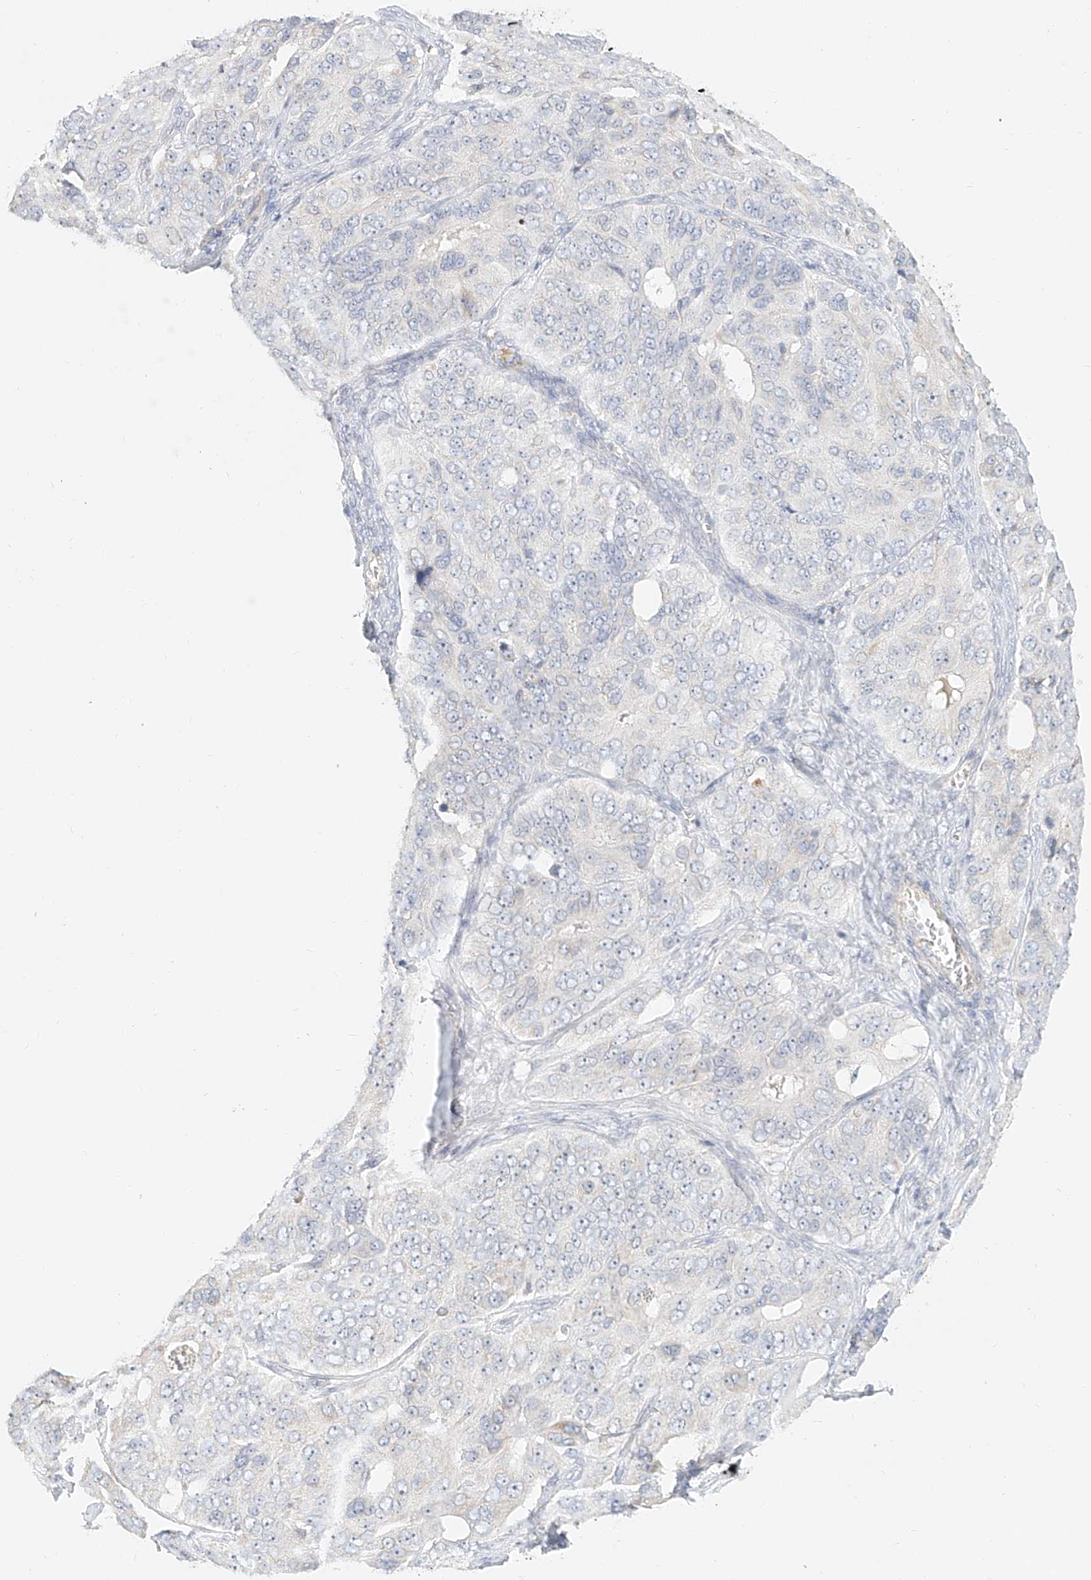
{"staining": {"intensity": "negative", "quantity": "none", "location": "none"}, "tissue": "ovarian cancer", "cell_type": "Tumor cells", "image_type": "cancer", "snomed": [{"axis": "morphology", "description": "Carcinoma, endometroid"}, {"axis": "topography", "description": "Ovary"}], "caption": "Endometroid carcinoma (ovarian) was stained to show a protein in brown. There is no significant positivity in tumor cells.", "gene": "CXorf58", "patient": {"sex": "female", "age": 51}}